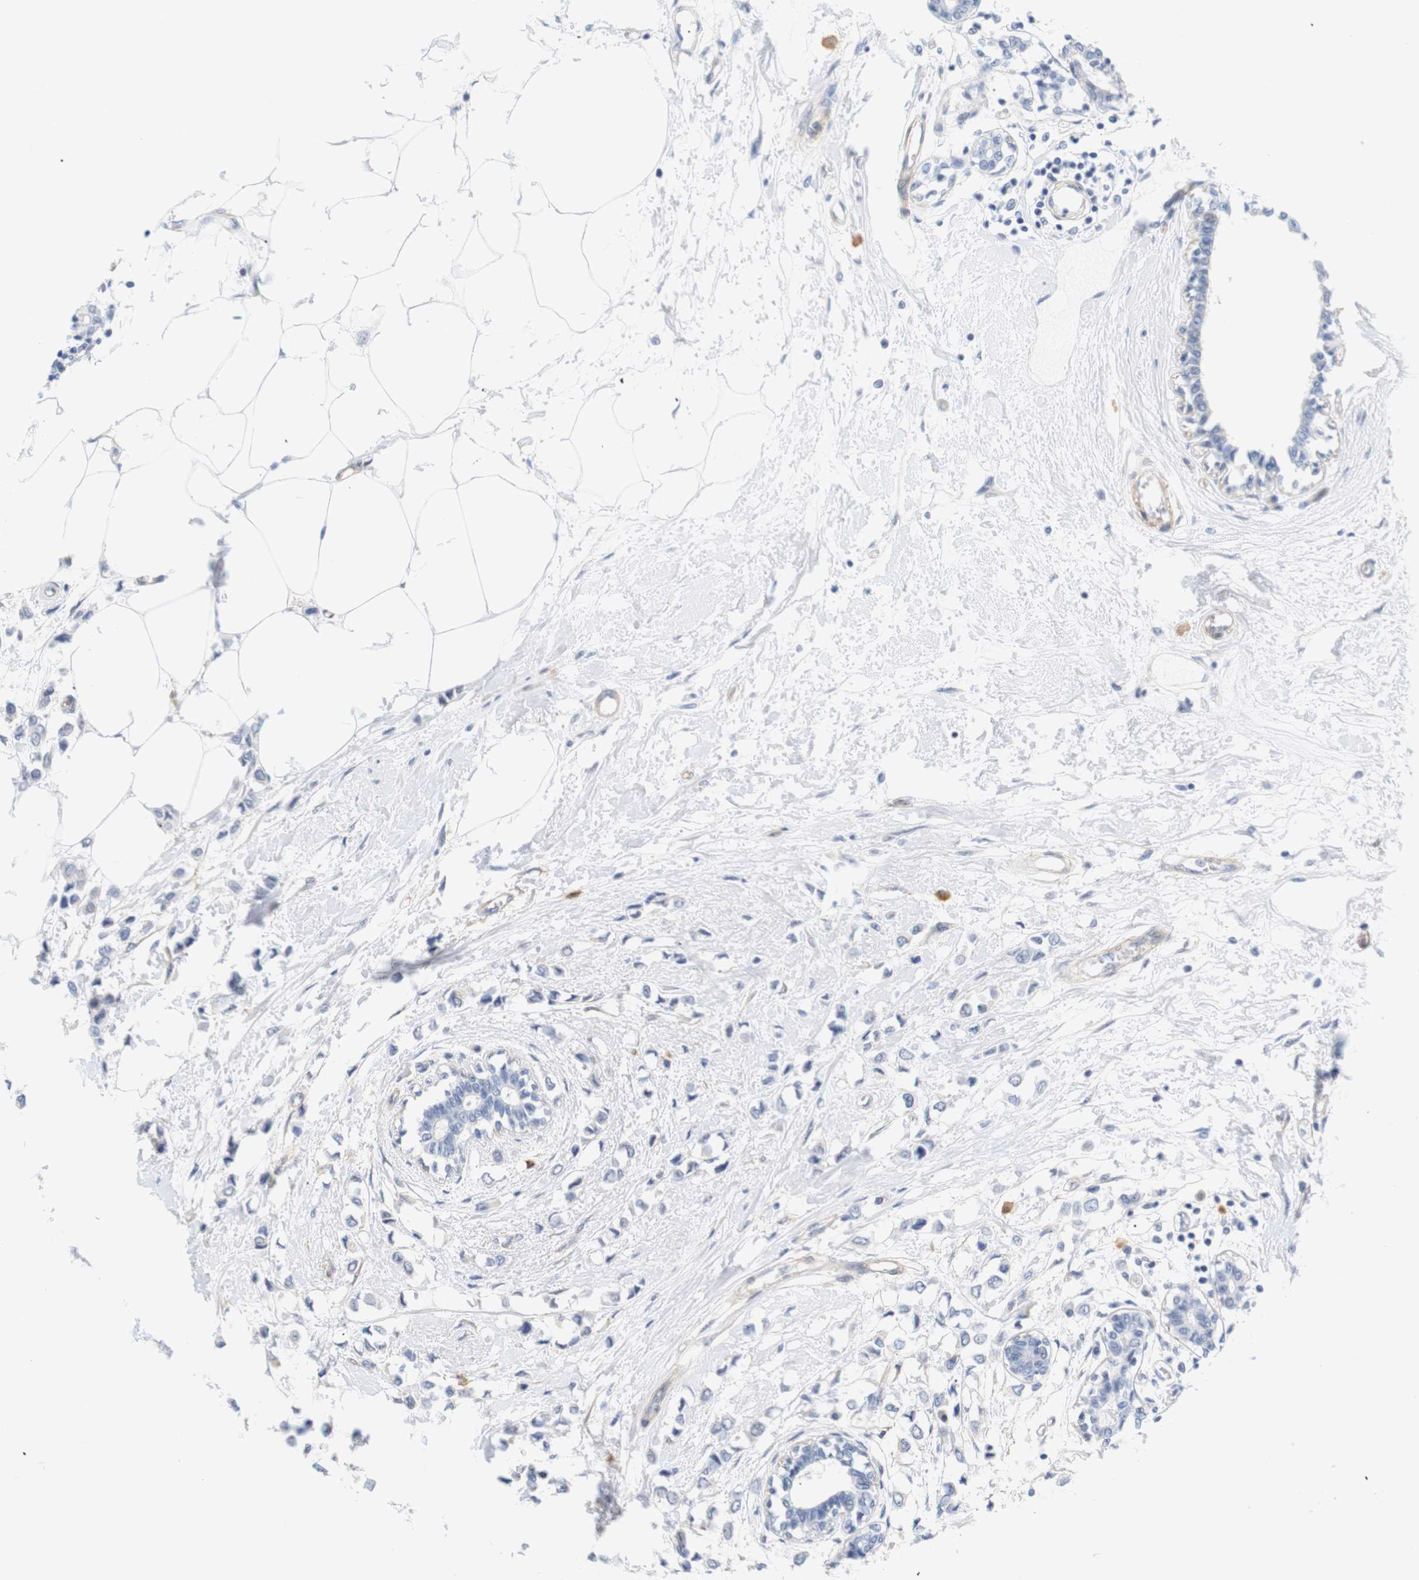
{"staining": {"intensity": "negative", "quantity": "none", "location": "none"}, "tissue": "breast cancer", "cell_type": "Tumor cells", "image_type": "cancer", "snomed": [{"axis": "morphology", "description": "Lobular carcinoma"}, {"axis": "topography", "description": "Breast"}], "caption": "DAB (3,3'-diaminobenzidine) immunohistochemical staining of breast cancer shows no significant staining in tumor cells.", "gene": "STMN3", "patient": {"sex": "female", "age": 51}}